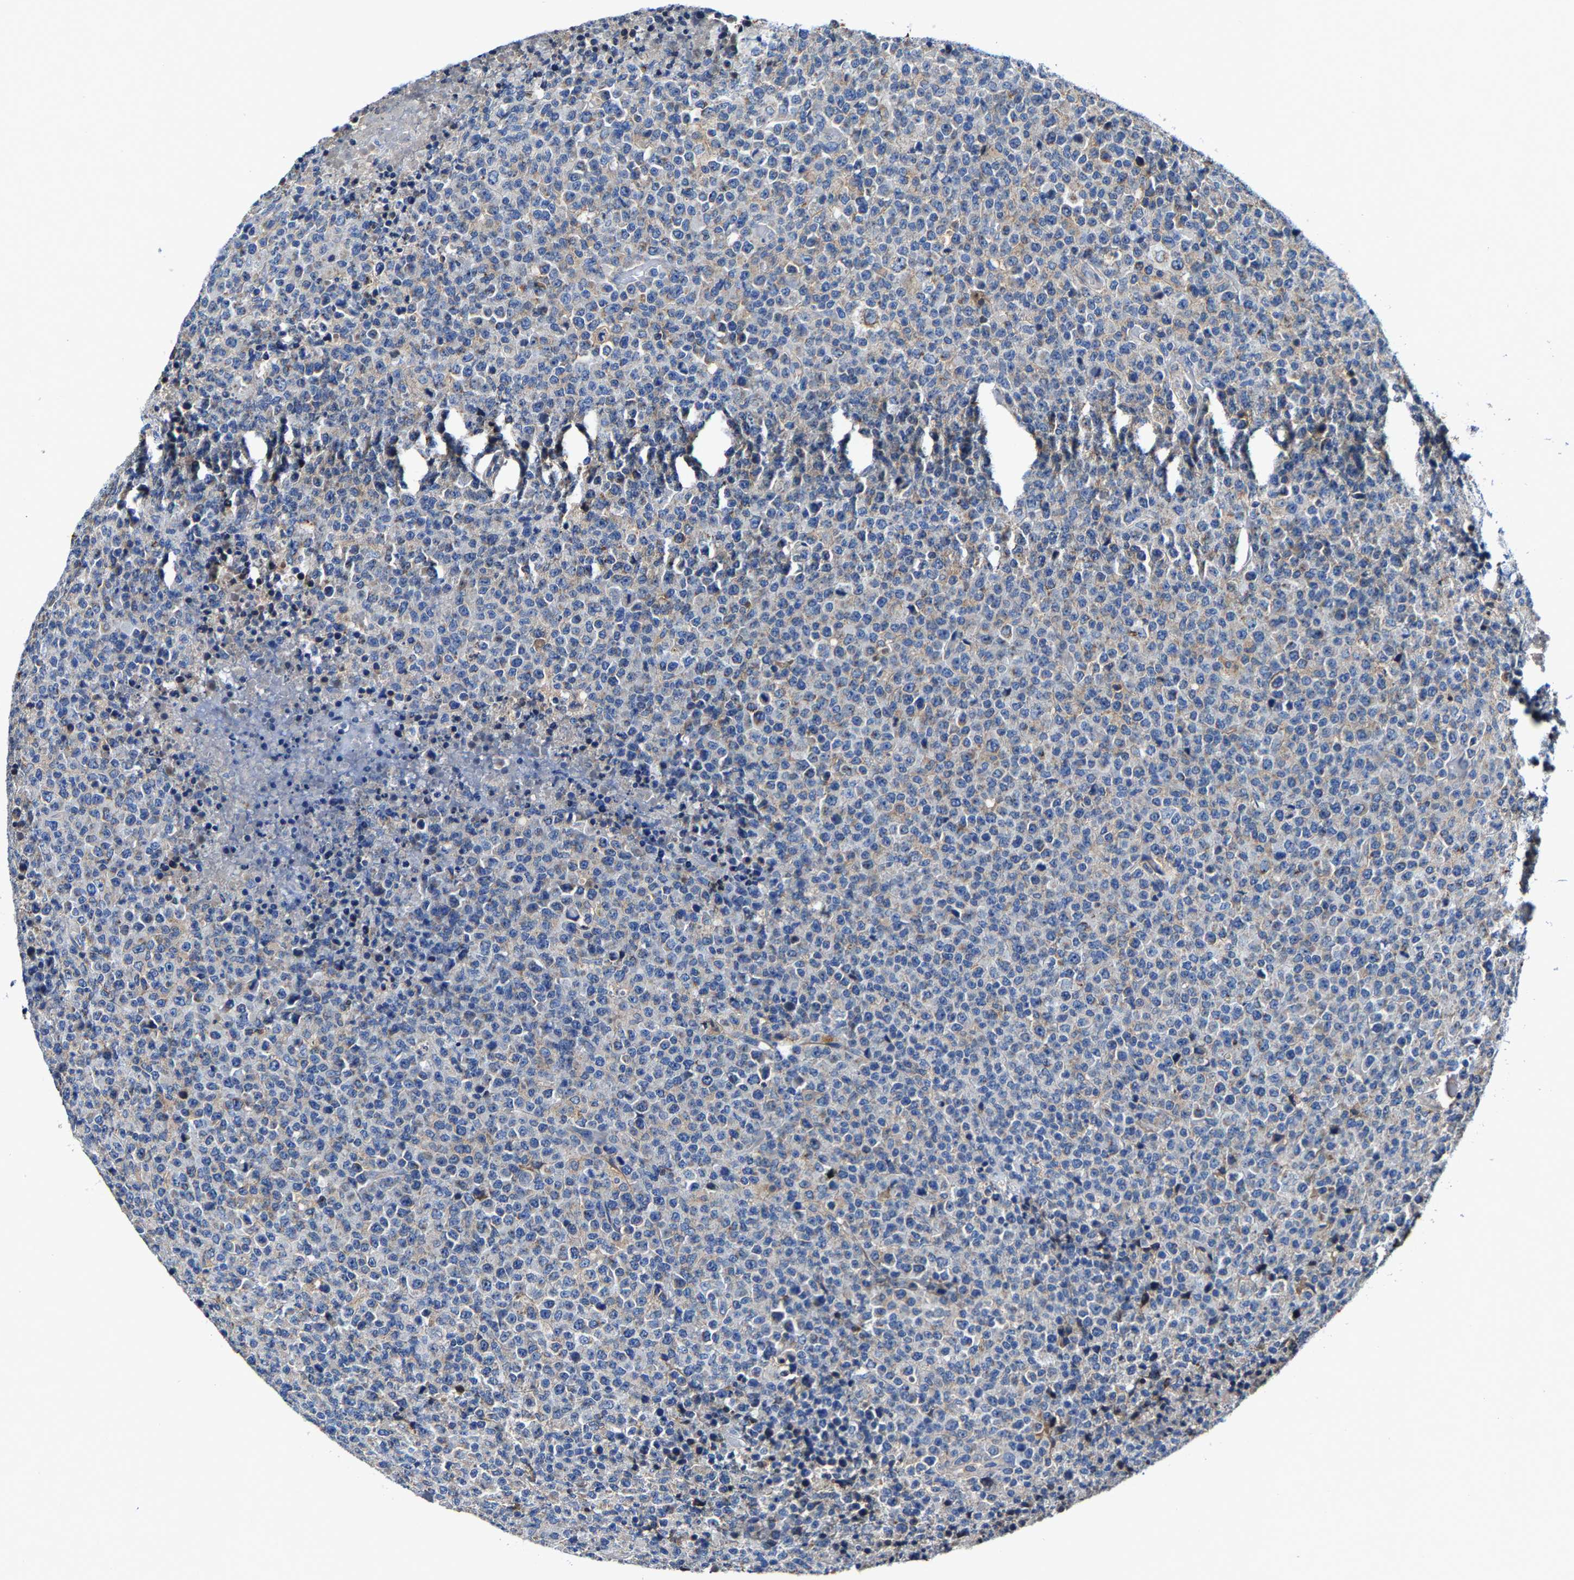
{"staining": {"intensity": "negative", "quantity": "none", "location": "none"}, "tissue": "lymphoma", "cell_type": "Tumor cells", "image_type": "cancer", "snomed": [{"axis": "morphology", "description": "Malignant lymphoma, non-Hodgkin's type, High grade"}, {"axis": "topography", "description": "Lymph node"}], "caption": "Tumor cells are negative for protein expression in human lymphoma.", "gene": "SLC25A25", "patient": {"sex": "male", "age": 13}}